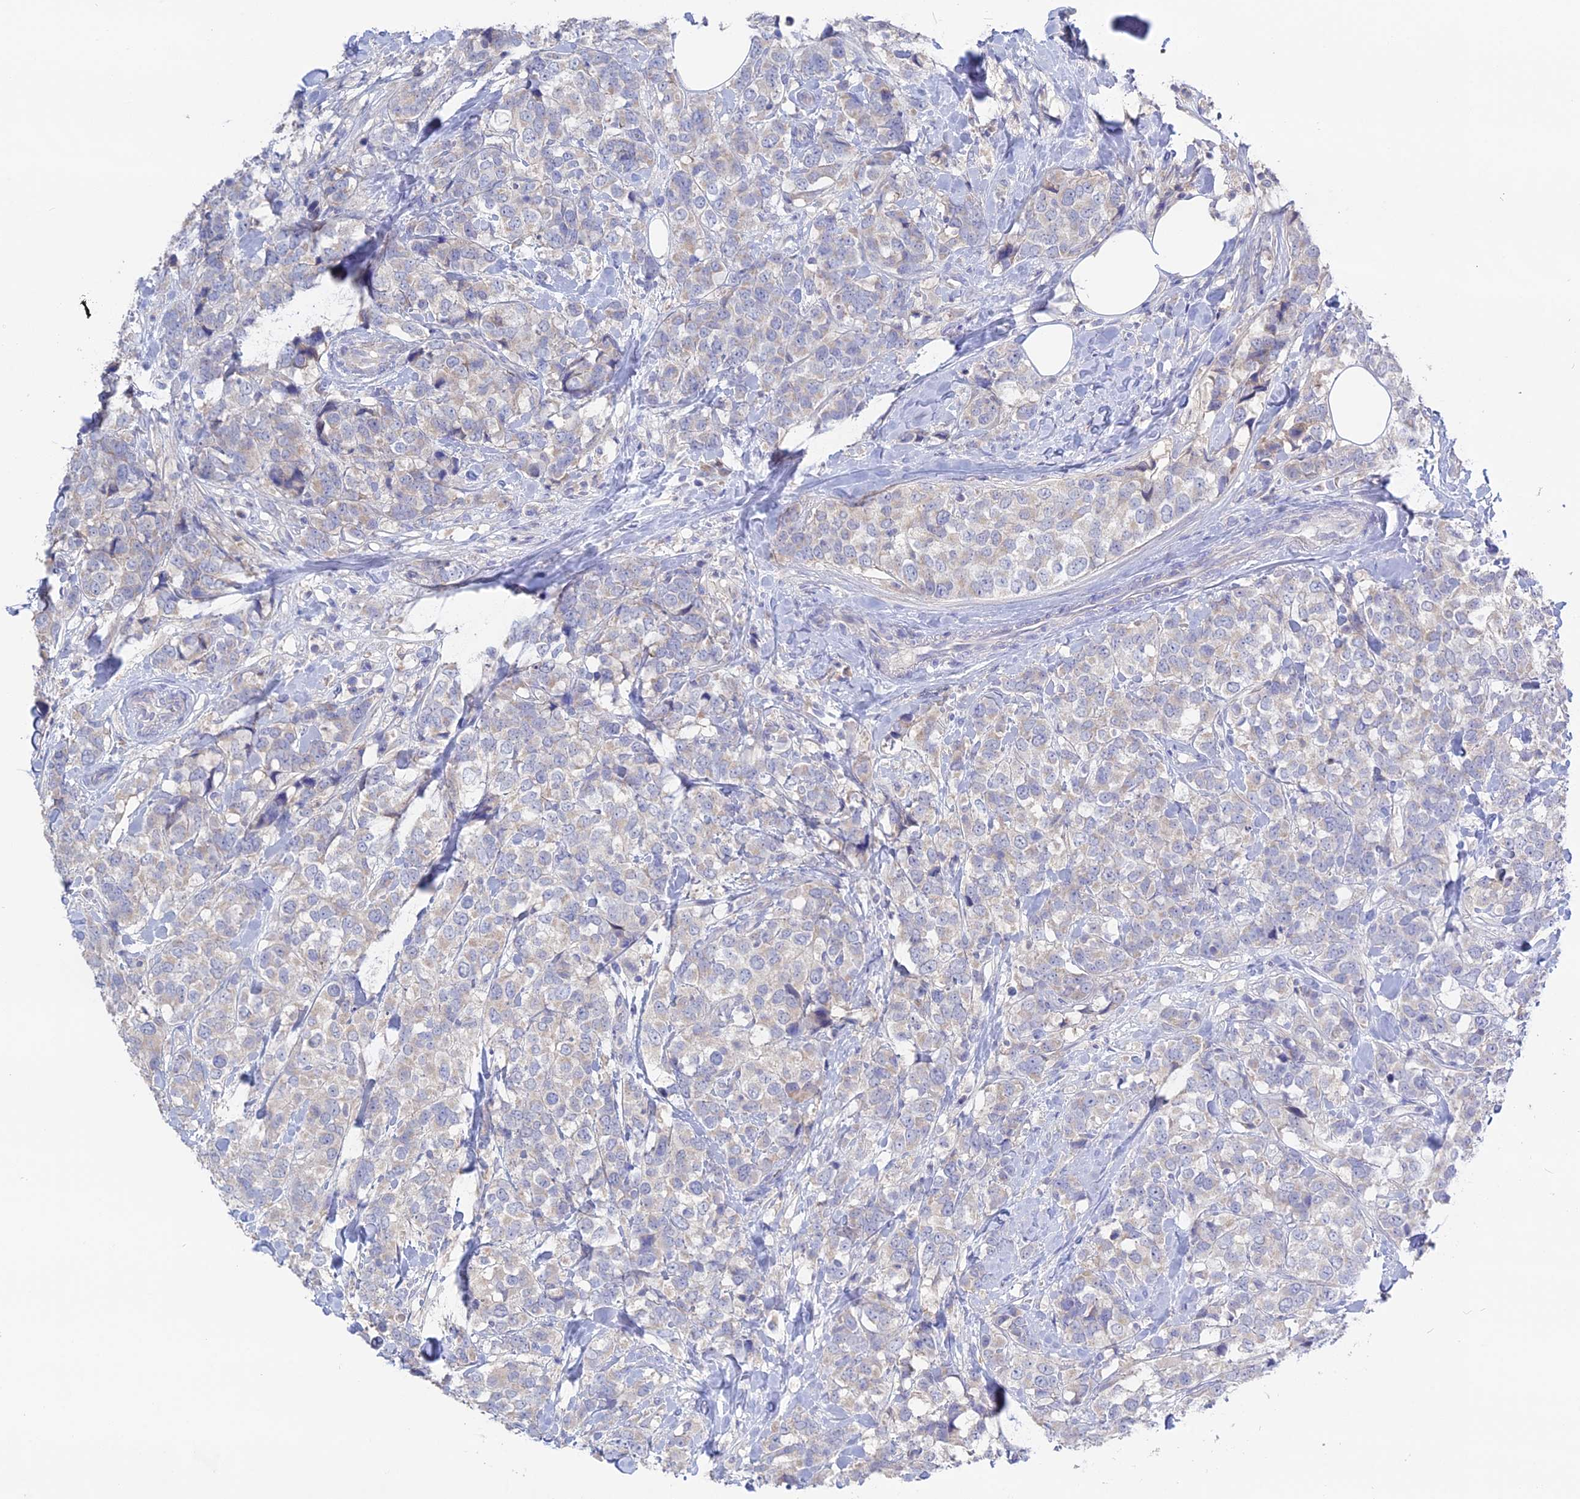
{"staining": {"intensity": "negative", "quantity": "none", "location": "none"}, "tissue": "breast cancer", "cell_type": "Tumor cells", "image_type": "cancer", "snomed": [{"axis": "morphology", "description": "Lobular carcinoma"}, {"axis": "topography", "description": "Breast"}], "caption": "Immunohistochemistry (IHC) of breast cancer displays no expression in tumor cells. The staining is performed using DAB brown chromogen with nuclei counter-stained in using hematoxylin.", "gene": "ADGRA1", "patient": {"sex": "female", "age": 59}}